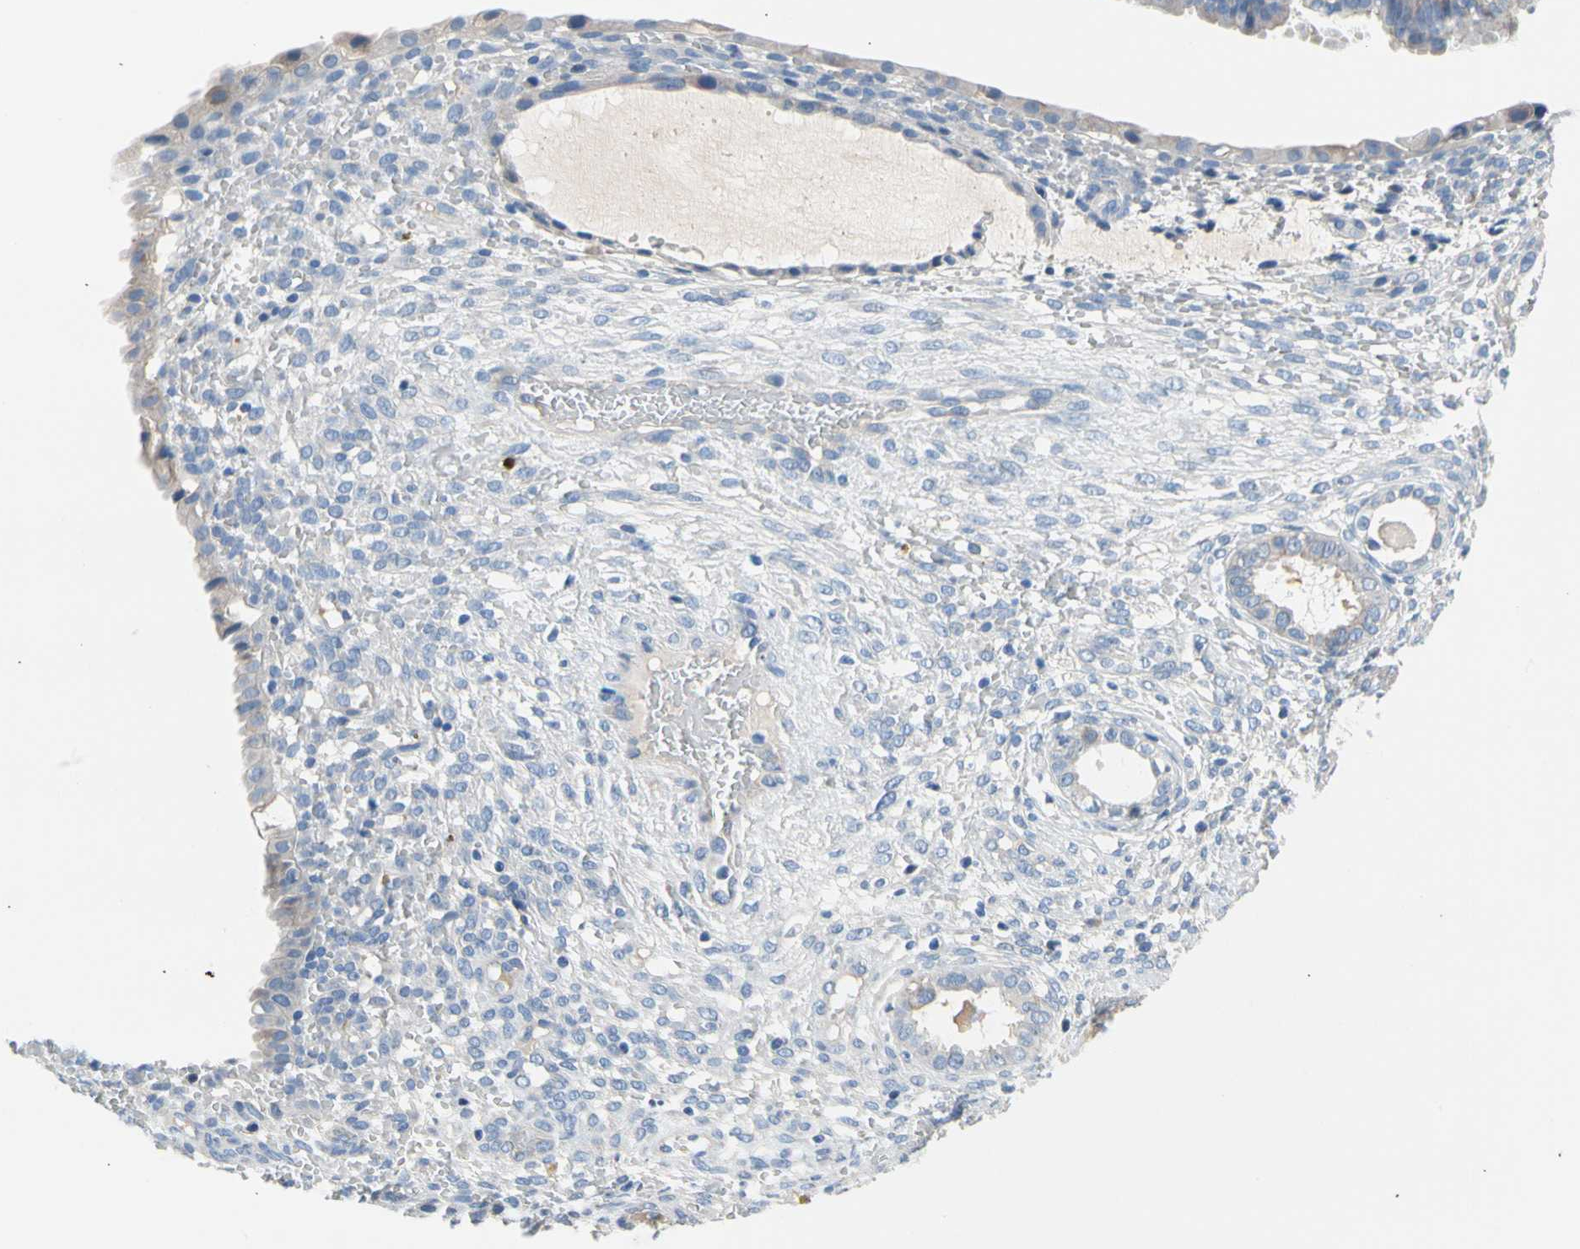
{"staining": {"intensity": "negative", "quantity": "none", "location": "none"}, "tissue": "endometrium", "cell_type": "Cells in endometrial stroma", "image_type": "normal", "snomed": [{"axis": "morphology", "description": "Normal tissue, NOS"}, {"axis": "topography", "description": "Endometrium"}], "caption": "Immunohistochemistry (IHC) photomicrograph of normal human endometrium stained for a protein (brown), which shows no staining in cells in endometrial stroma.", "gene": "CA14", "patient": {"sex": "female", "age": 61}}